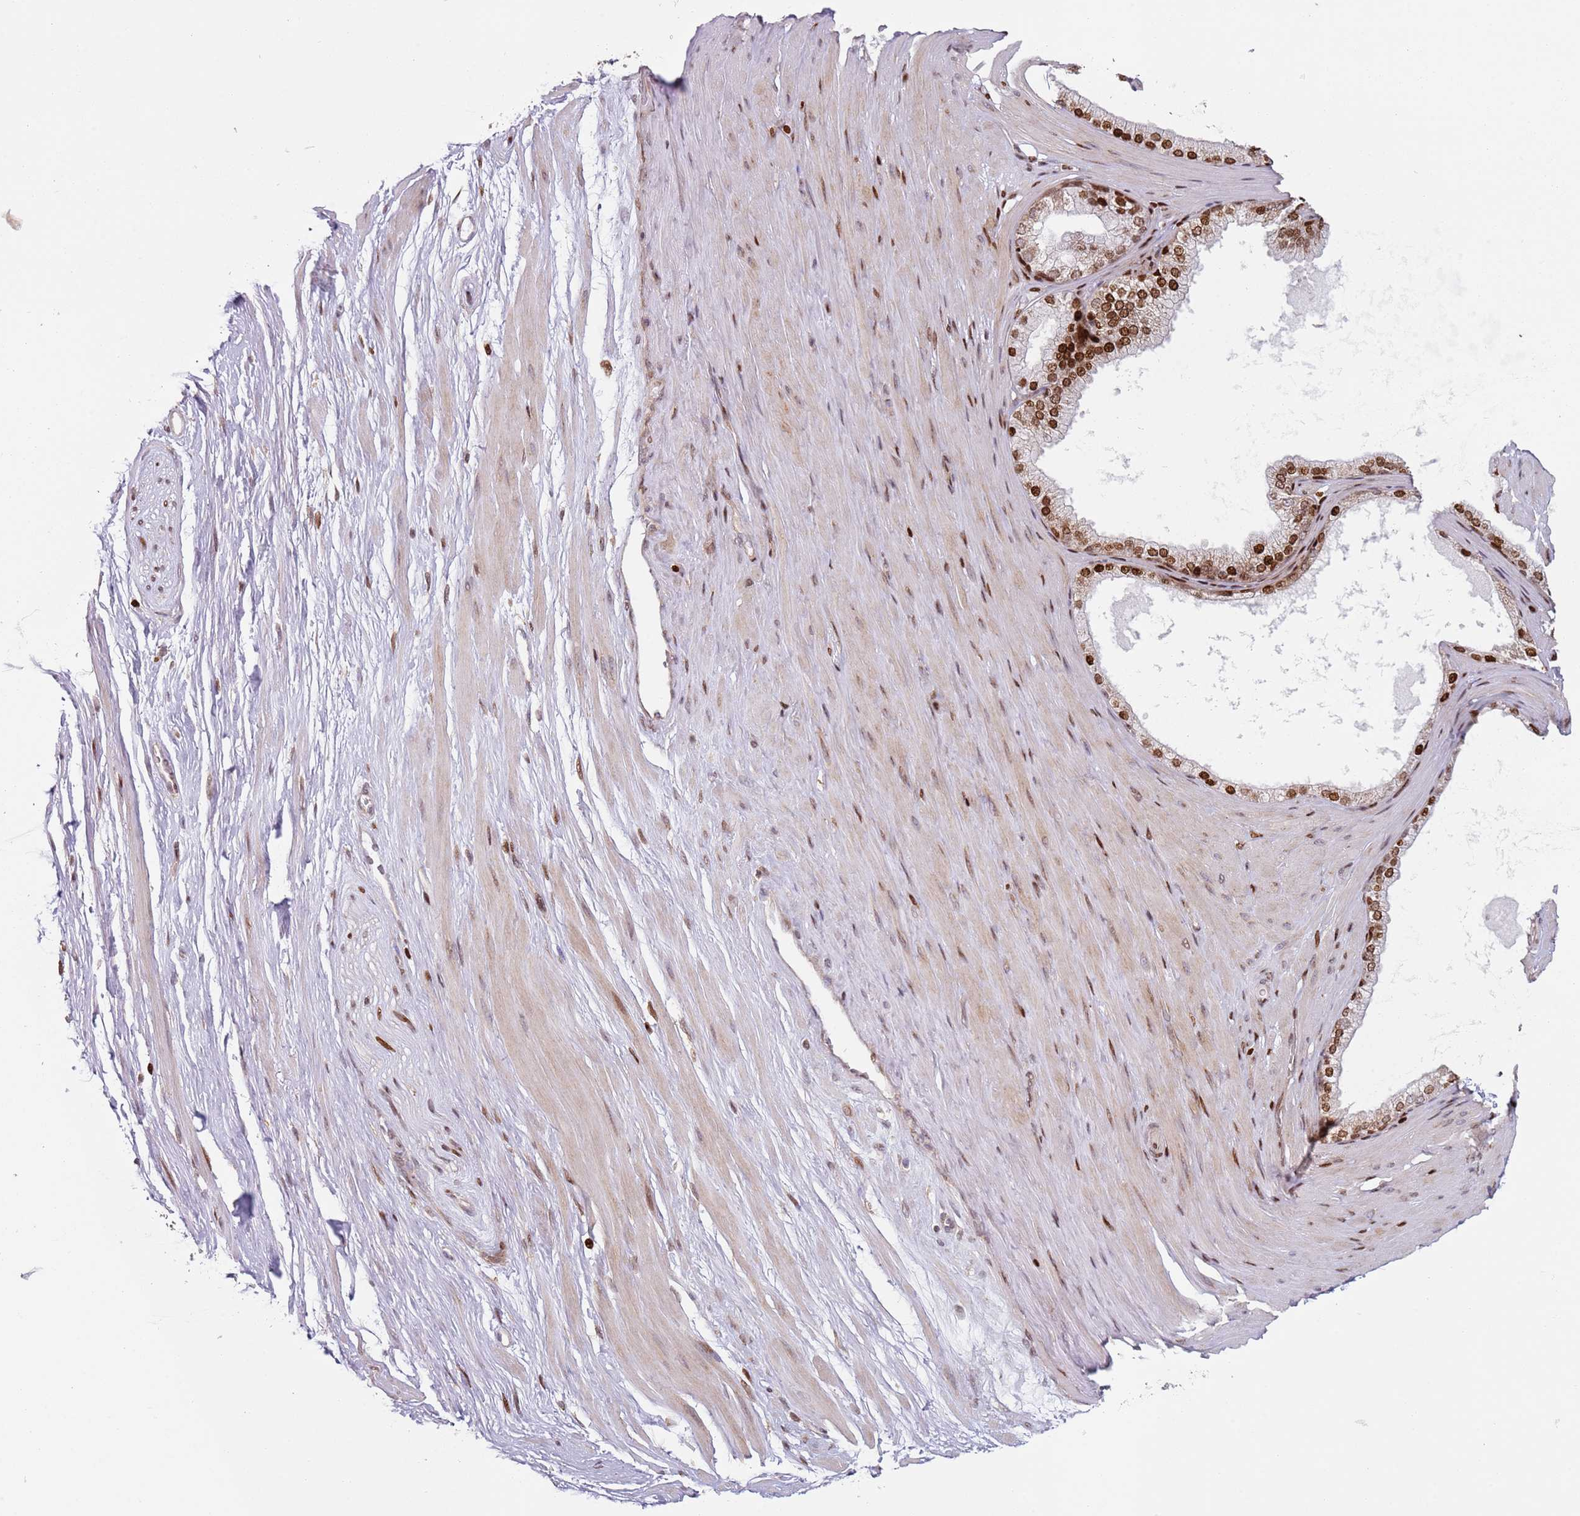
{"staining": {"intensity": "weak", "quantity": ">75%", "location": "nuclear"}, "tissue": "adipose tissue", "cell_type": "Adipocytes", "image_type": "normal", "snomed": [{"axis": "morphology", "description": "Normal tissue, NOS"}, {"axis": "morphology", "description": "Adenocarcinoma, Low grade"}, {"axis": "topography", "description": "Prostate"}, {"axis": "topography", "description": "Peripheral nerve tissue"}], "caption": "DAB (3,3'-diaminobenzidine) immunohistochemical staining of benign human adipose tissue demonstrates weak nuclear protein staining in approximately >75% of adipocytes.", "gene": "HNRNPLL", "patient": {"sex": "male", "age": 63}}